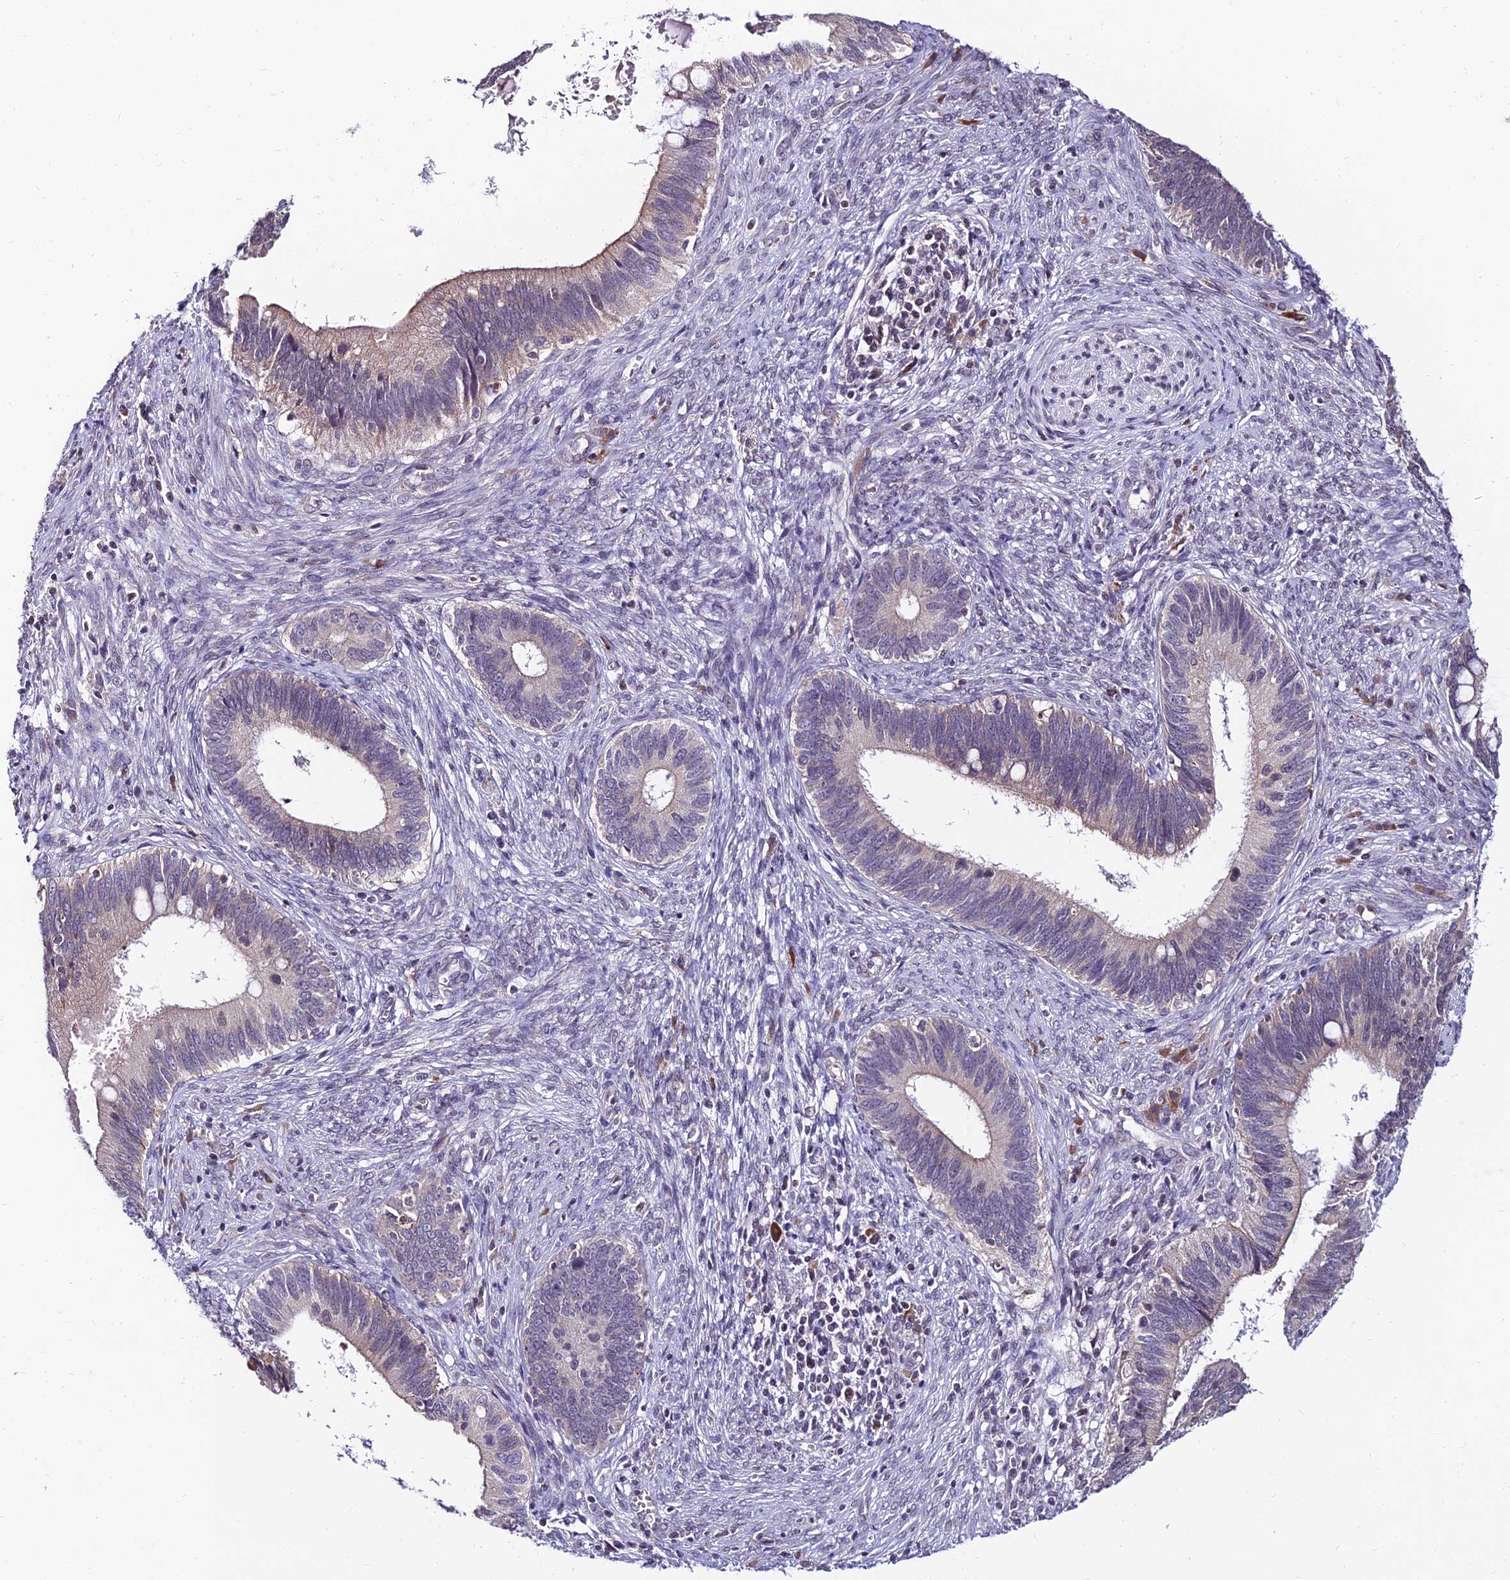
{"staining": {"intensity": "weak", "quantity": "<25%", "location": "cytoplasmic/membranous"}, "tissue": "cervical cancer", "cell_type": "Tumor cells", "image_type": "cancer", "snomed": [{"axis": "morphology", "description": "Adenocarcinoma, NOS"}, {"axis": "topography", "description": "Cervix"}], "caption": "Tumor cells are negative for brown protein staining in cervical cancer (adenocarcinoma). Nuclei are stained in blue.", "gene": "CDNF", "patient": {"sex": "female", "age": 42}}